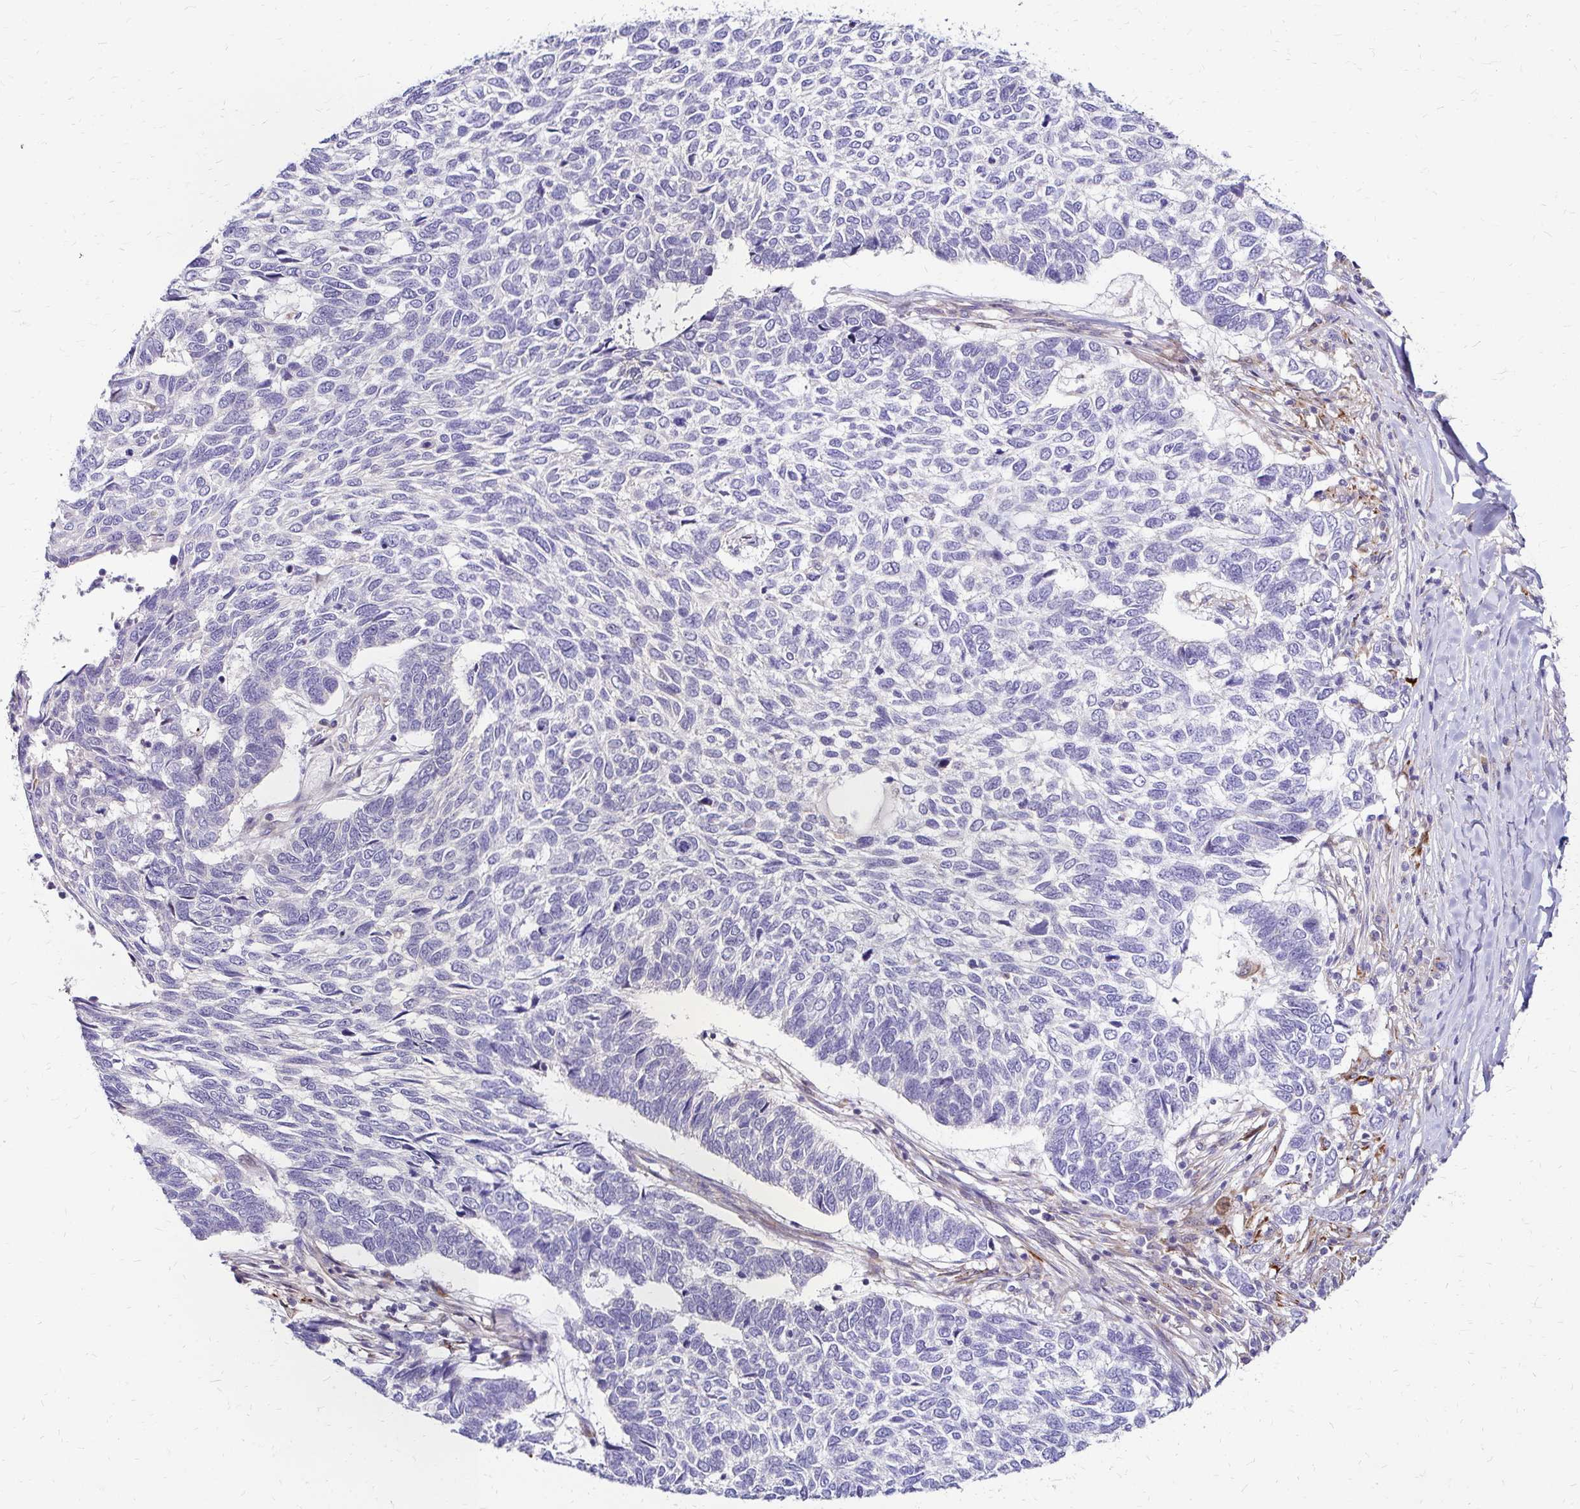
{"staining": {"intensity": "negative", "quantity": "none", "location": "none"}, "tissue": "skin cancer", "cell_type": "Tumor cells", "image_type": "cancer", "snomed": [{"axis": "morphology", "description": "Basal cell carcinoma"}, {"axis": "topography", "description": "Skin"}], "caption": "Basal cell carcinoma (skin) stained for a protein using immunohistochemistry shows no positivity tumor cells.", "gene": "IDUA", "patient": {"sex": "female", "age": 65}}